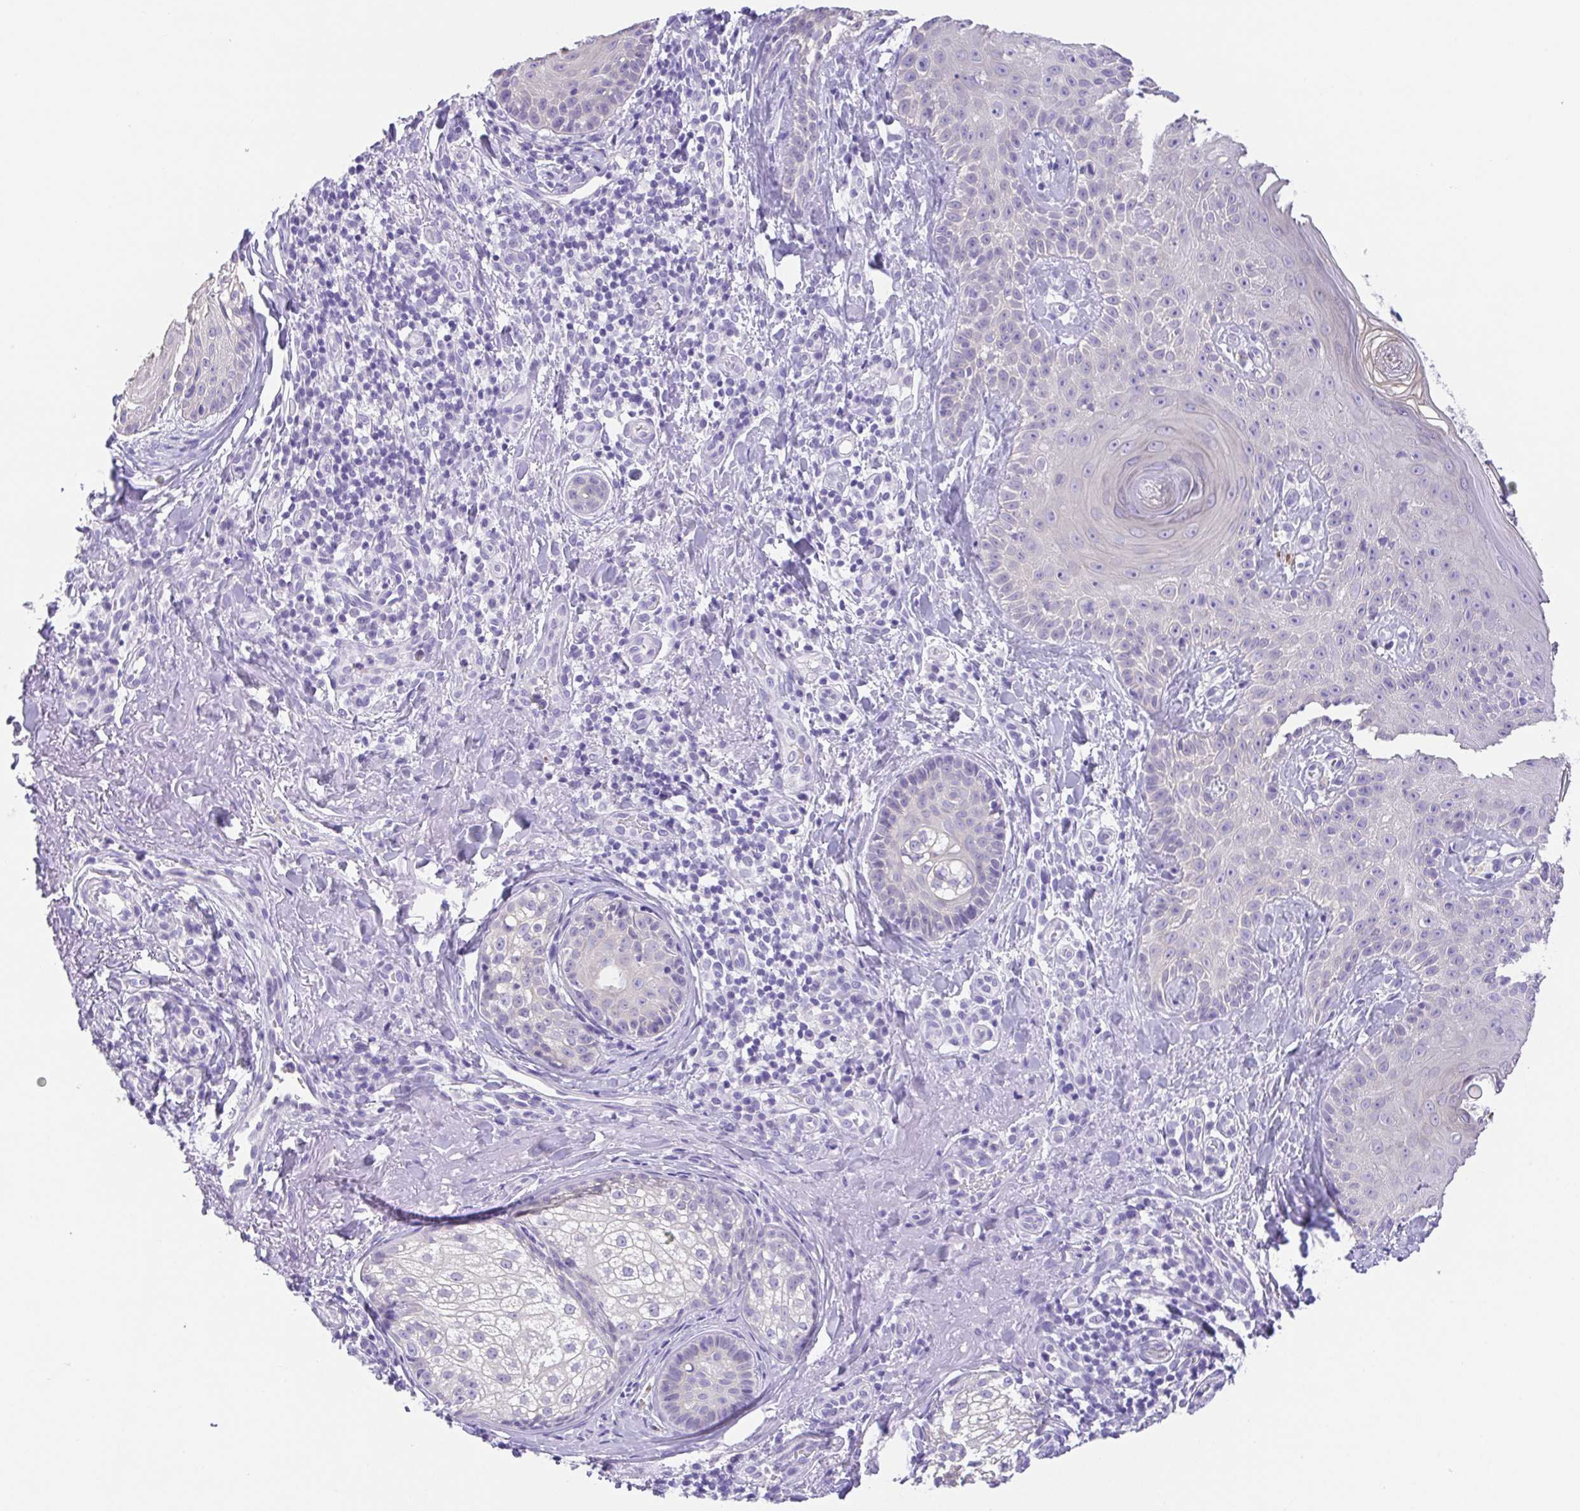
{"staining": {"intensity": "negative", "quantity": "none", "location": "none"}, "tissue": "skin cancer", "cell_type": "Tumor cells", "image_type": "cancer", "snomed": [{"axis": "morphology", "description": "Basal cell carcinoma"}, {"axis": "topography", "description": "Skin"}], "caption": "Tumor cells show no significant protein staining in skin cancer (basal cell carcinoma).", "gene": "SPATA4", "patient": {"sex": "male", "age": 65}}